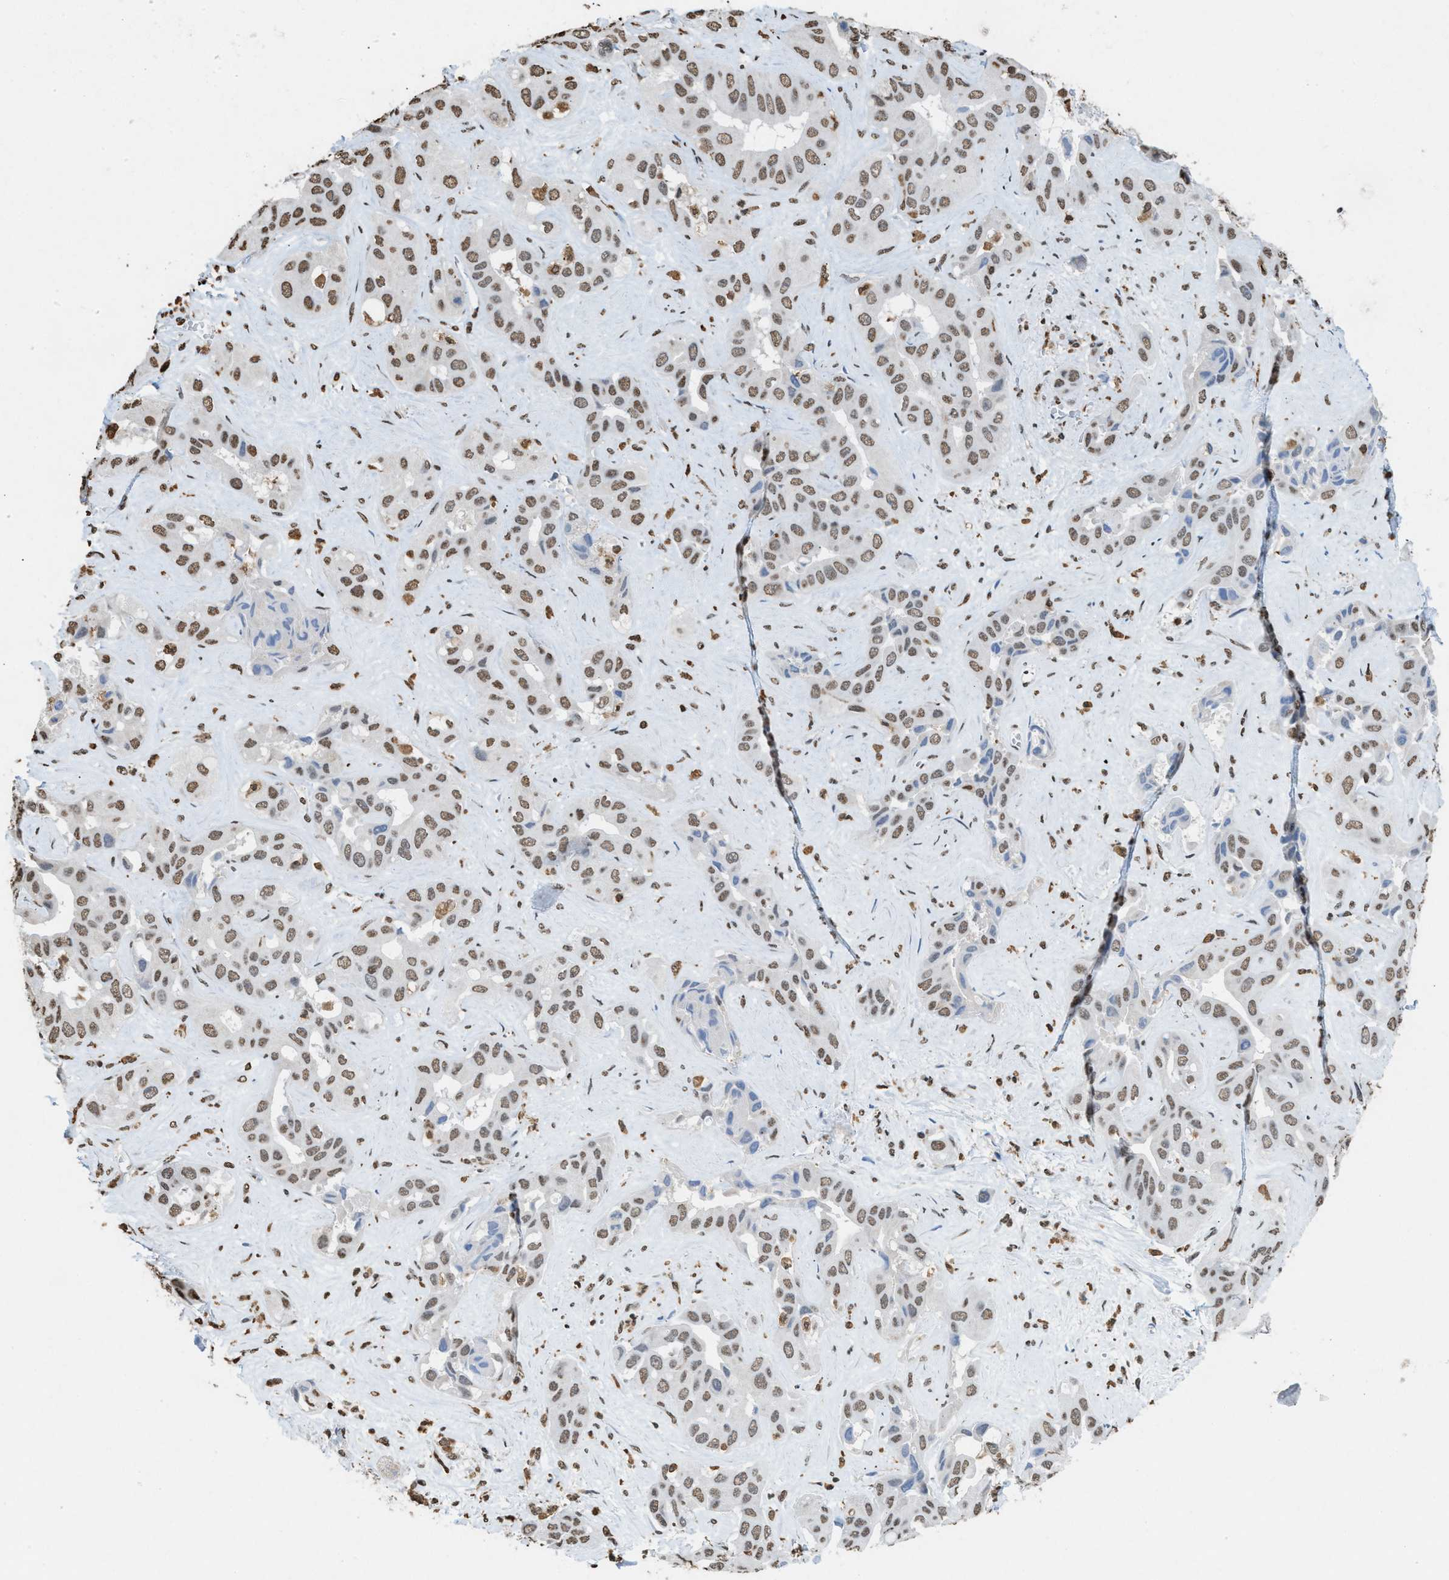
{"staining": {"intensity": "moderate", "quantity": "25%-75%", "location": "nuclear"}, "tissue": "liver cancer", "cell_type": "Tumor cells", "image_type": "cancer", "snomed": [{"axis": "morphology", "description": "Cholangiocarcinoma"}, {"axis": "topography", "description": "Liver"}], "caption": "An image of liver cancer stained for a protein displays moderate nuclear brown staining in tumor cells.", "gene": "NUP88", "patient": {"sex": "female", "age": 52}}